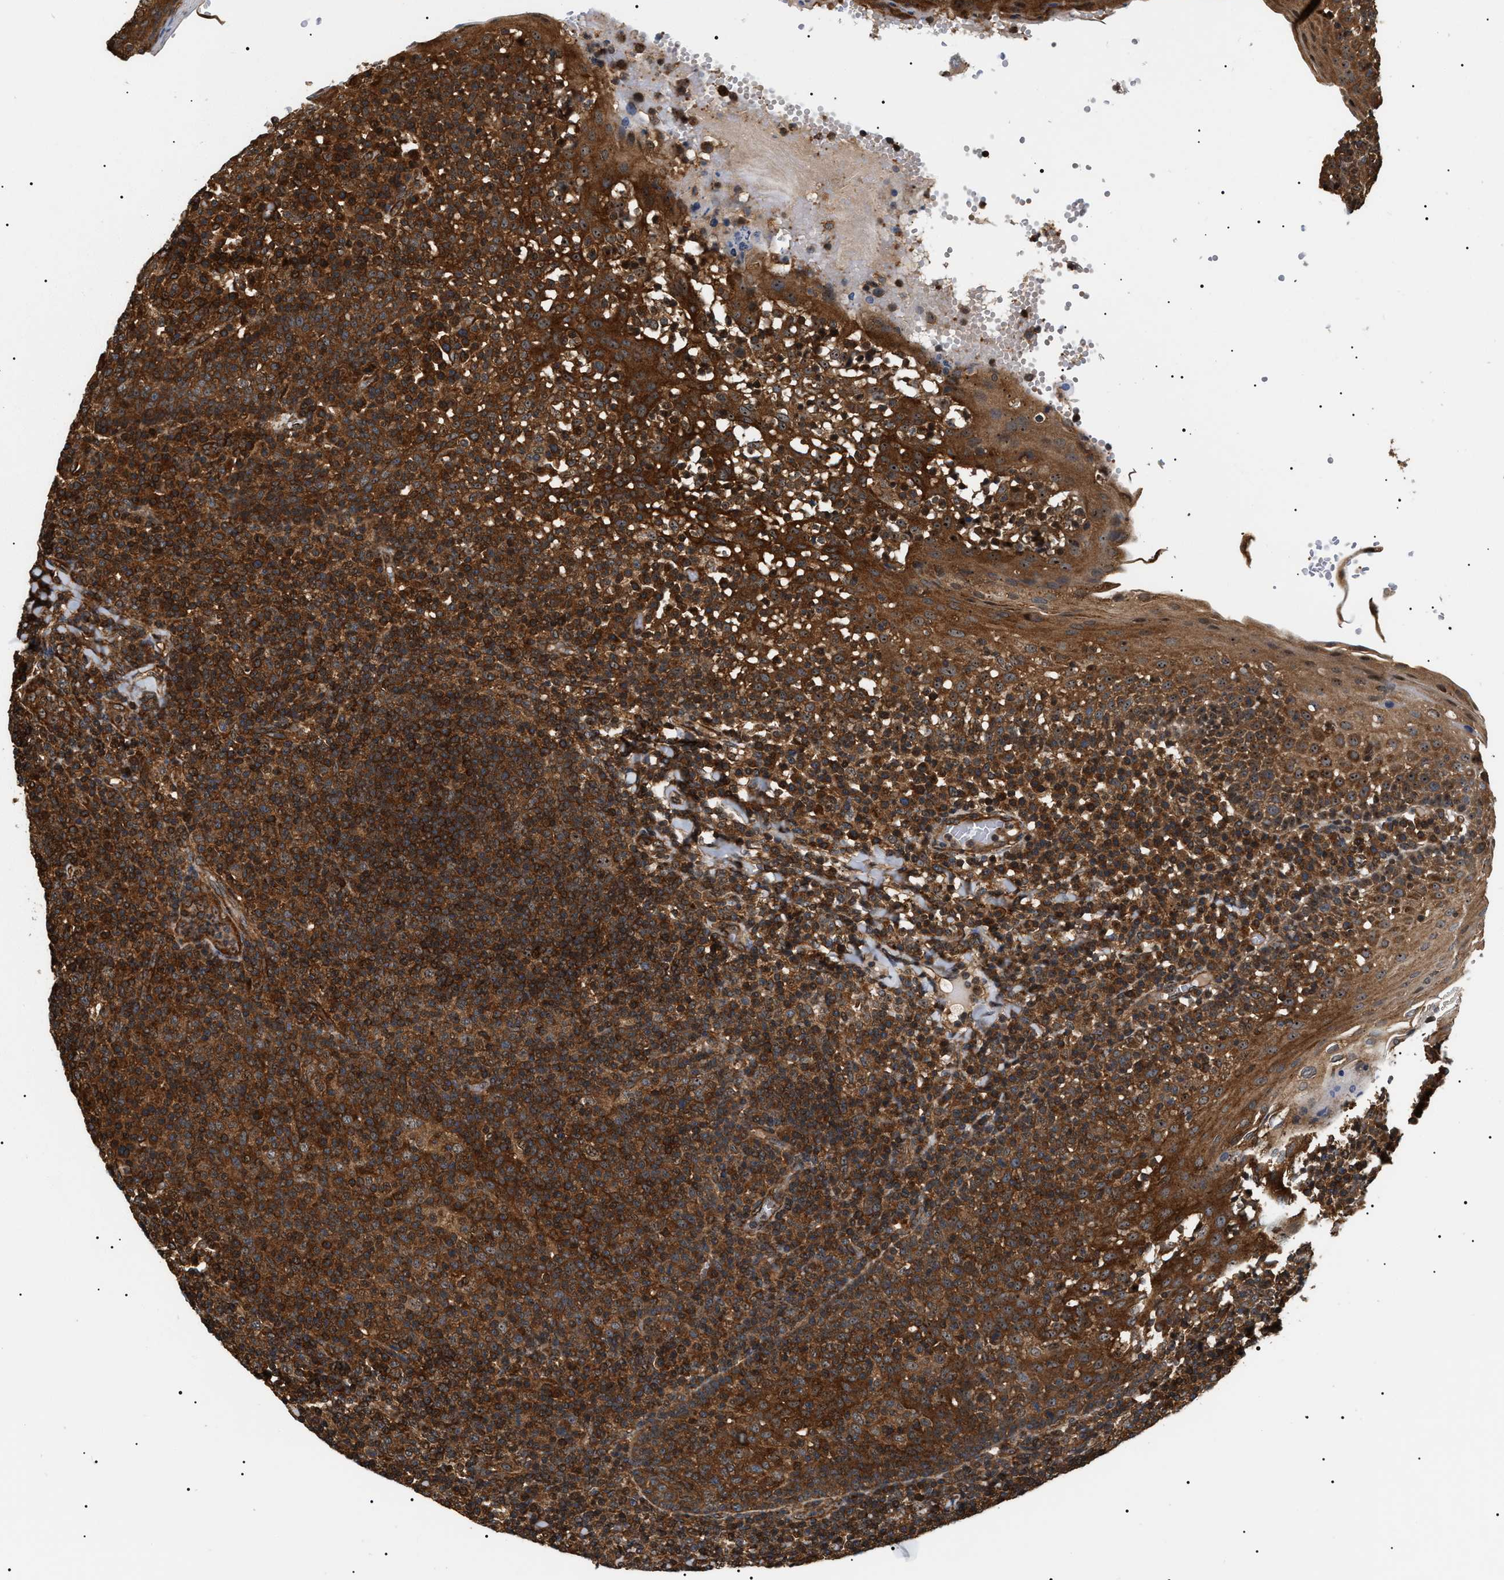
{"staining": {"intensity": "strong", "quantity": ">75%", "location": "cytoplasmic/membranous"}, "tissue": "tonsil", "cell_type": "Germinal center cells", "image_type": "normal", "snomed": [{"axis": "morphology", "description": "Normal tissue, NOS"}, {"axis": "topography", "description": "Tonsil"}], "caption": "Brown immunohistochemical staining in unremarkable human tonsil exhibits strong cytoplasmic/membranous positivity in approximately >75% of germinal center cells. (IHC, brightfield microscopy, high magnification).", "gene": "SH3GLB2", "patient": {"sex": "female", "age": 19}}